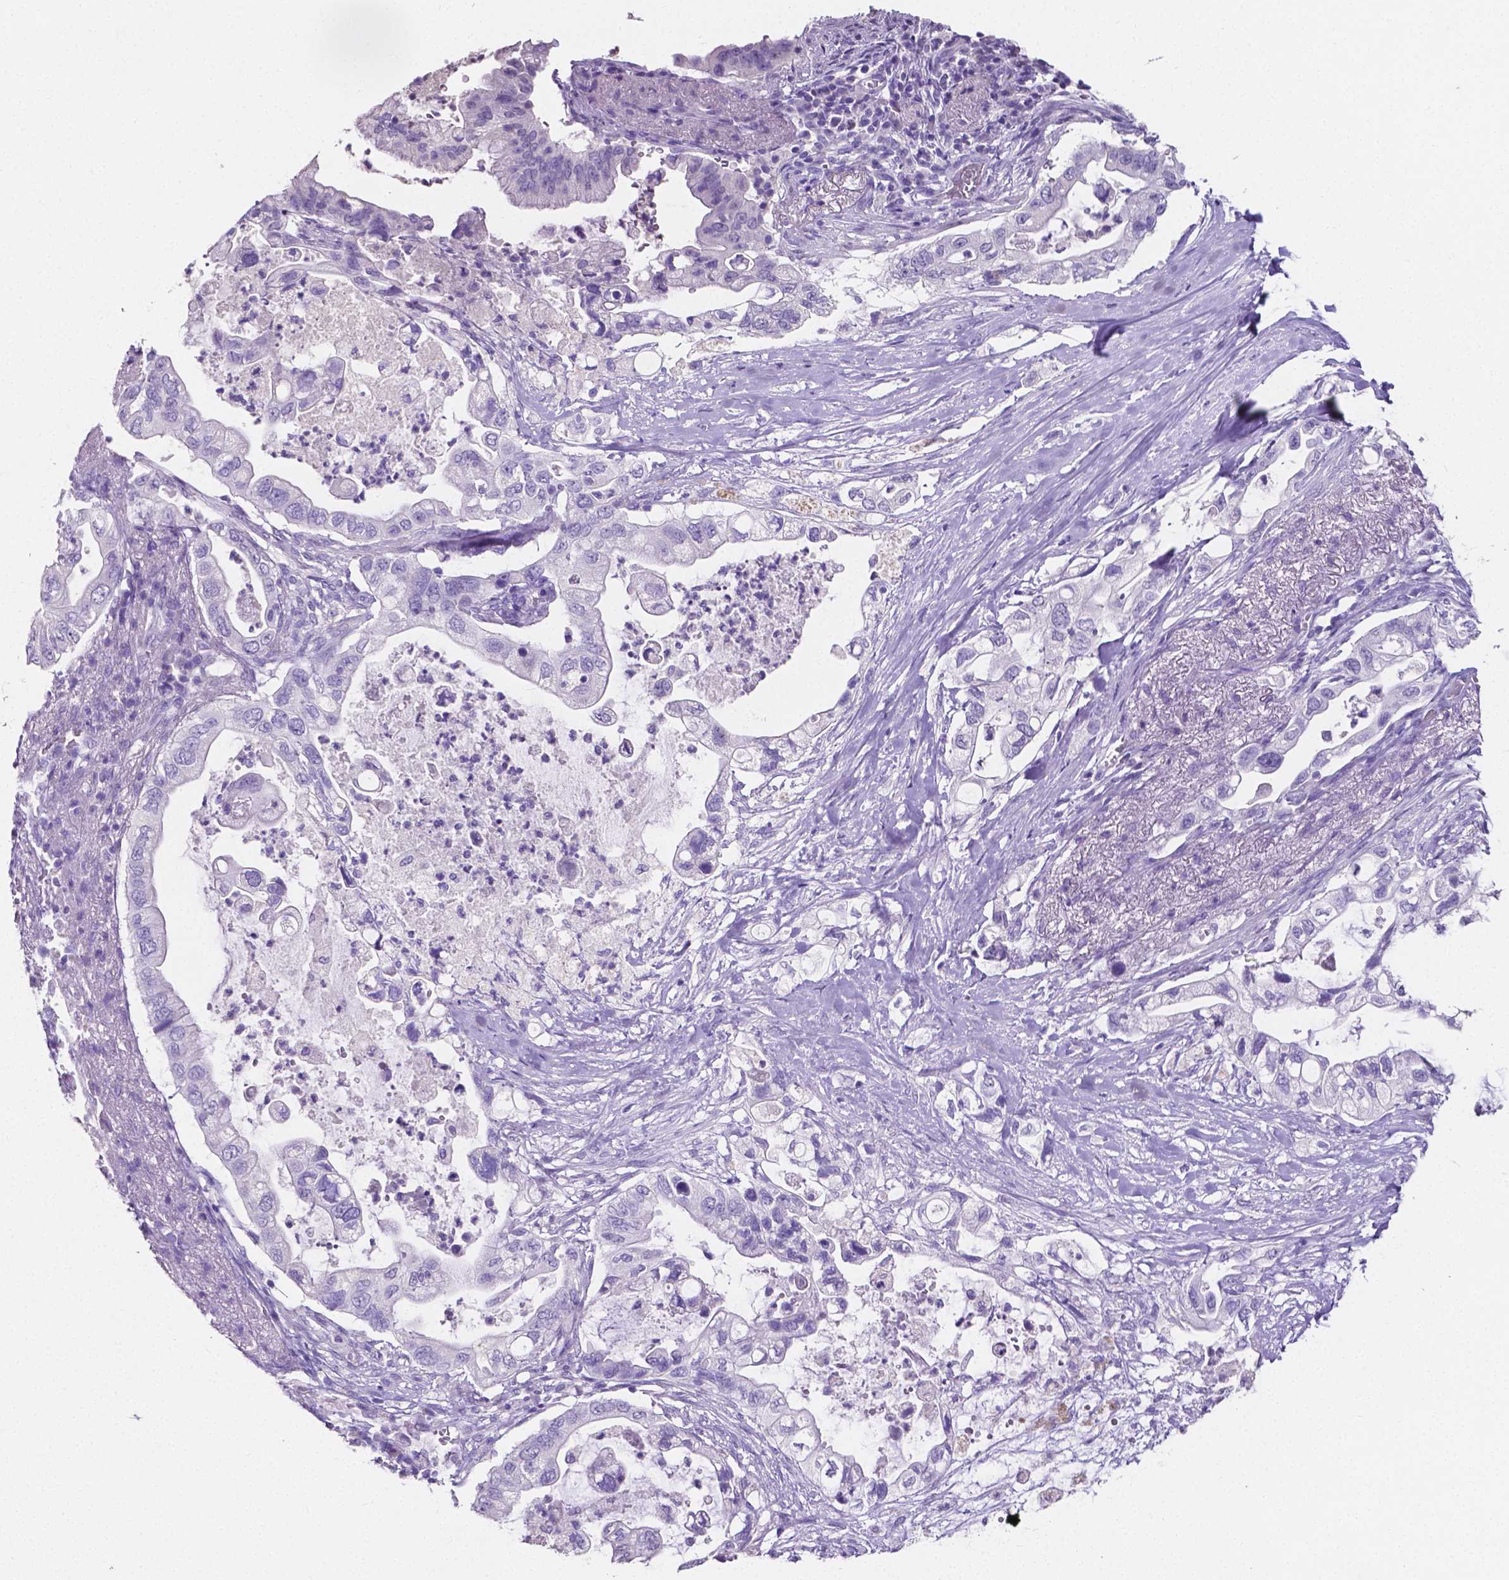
{"staining": {"intensity": "negative", "quantity": "none", "location": "none"}, "tissue": "pancreatic cancer", "cell_type": "Tumor cells", "image_type": "cancer", "snomed": [{"axis": "morphology", "description": "Adenocarcinoma, NOS"}, {"axis": "topography", "description": "Pancreas"}], "caption": "This is an IHC micrograph of adenocarcinoma (pancreatic). There is no positivity in tumor cells.", "gene": "SLC22A2", "patient": {"sex": "female", "age": 72}}